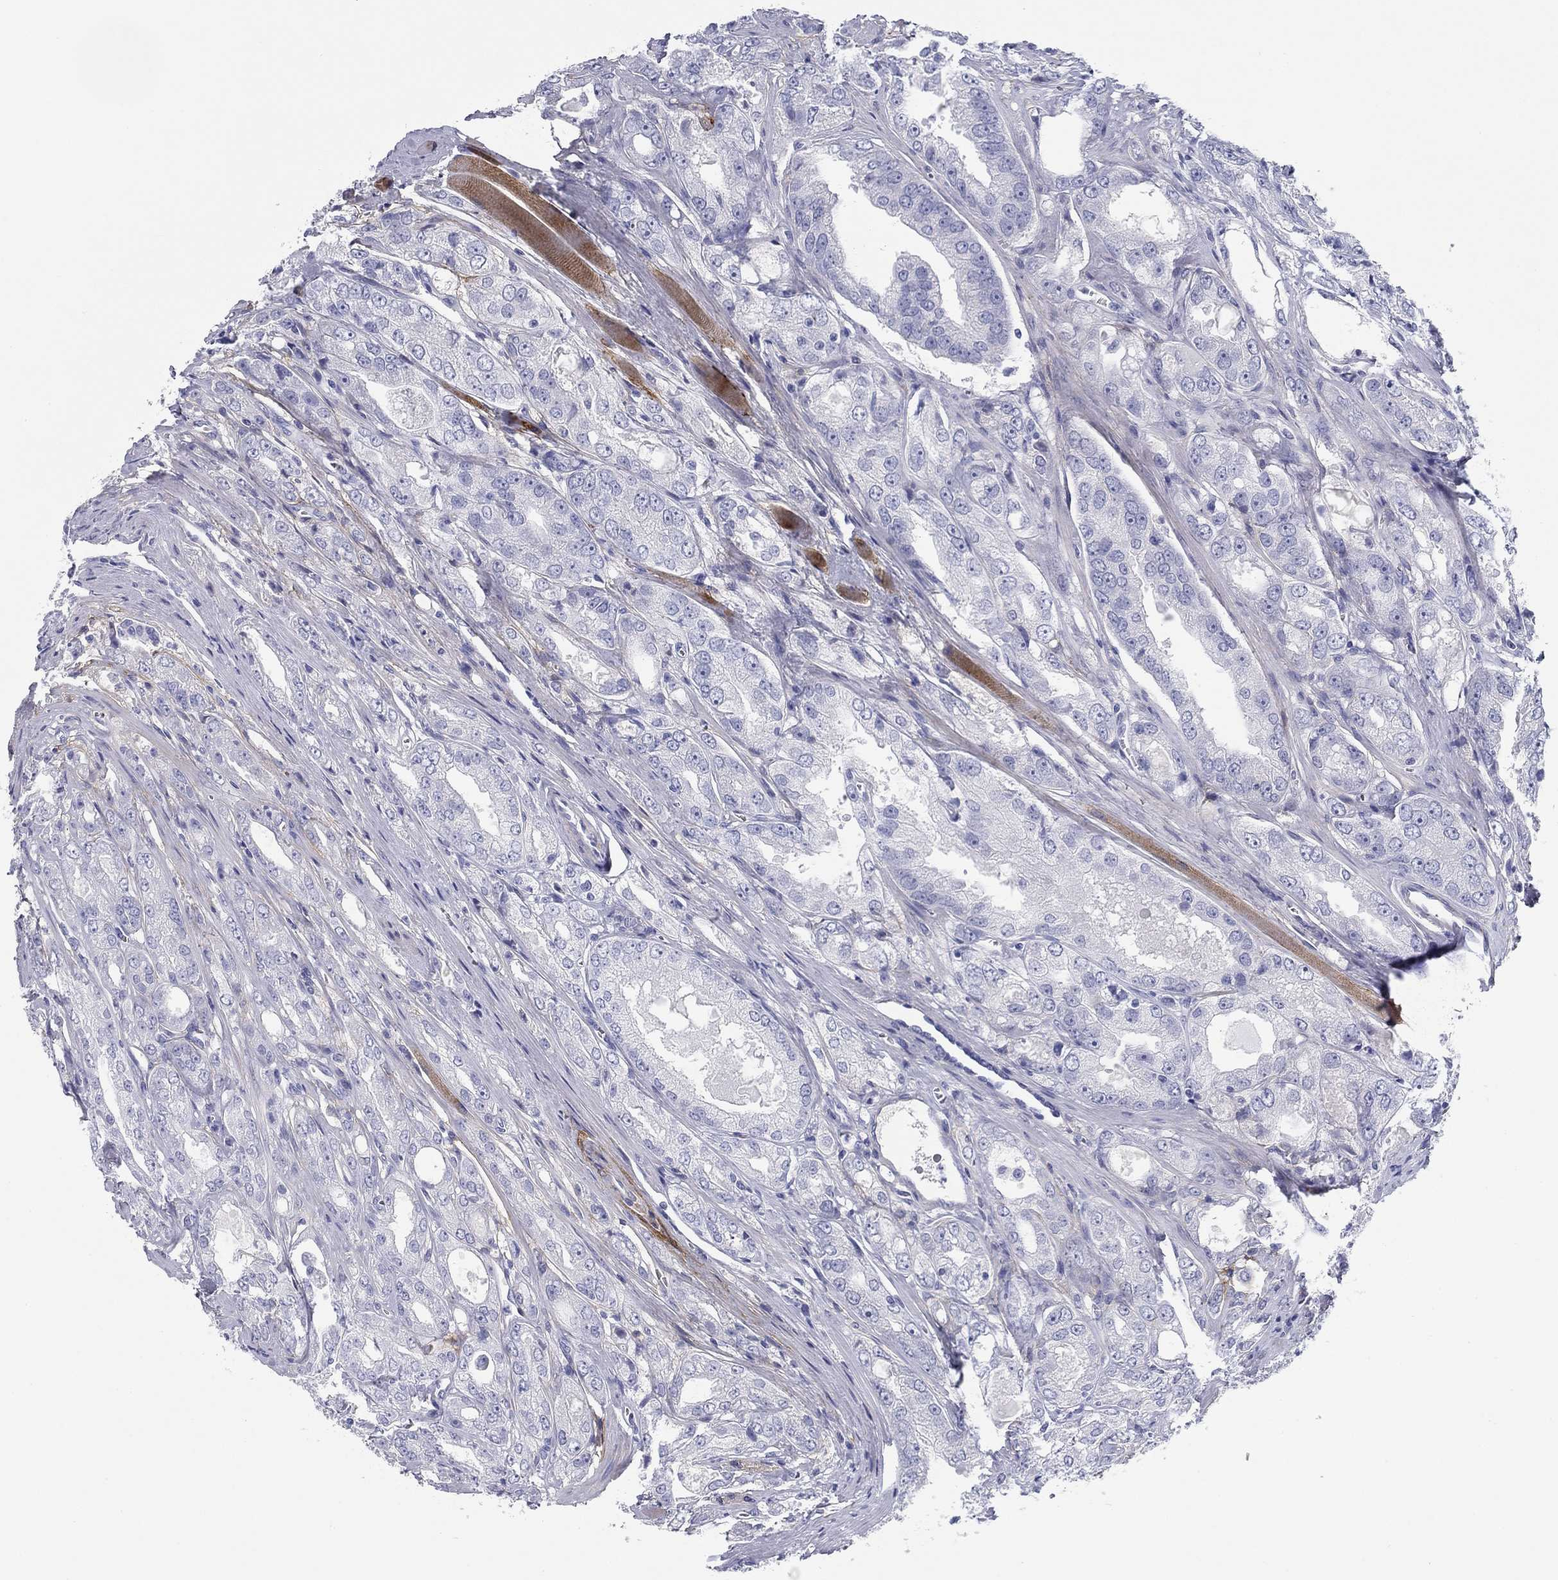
{"staining": {"intensity": "negative", "quantity": "none", "location": "none"}, "tissue": "prostate cancer", "cell_type": "Tumor cells", "image_type": "cancer", "snomed": [{"axis": "morphology", "description": "Adenocarcinoma, NOS"}, {"axis": "morphology", "description": "Adenocarcinoma, High grade"}, {"axis": "topography", "description": "Prostate"}], "caption": "The image demonstrates no staining of tumor cells in adenocarcinoma (prostate). Brightfield microscopy of immunohistochemistry stained with DAB (brown) and hematoxylin (blue), captured at high magnification.", "gene": "GPC1", "patient": {"sex": "male", "age": 70}}